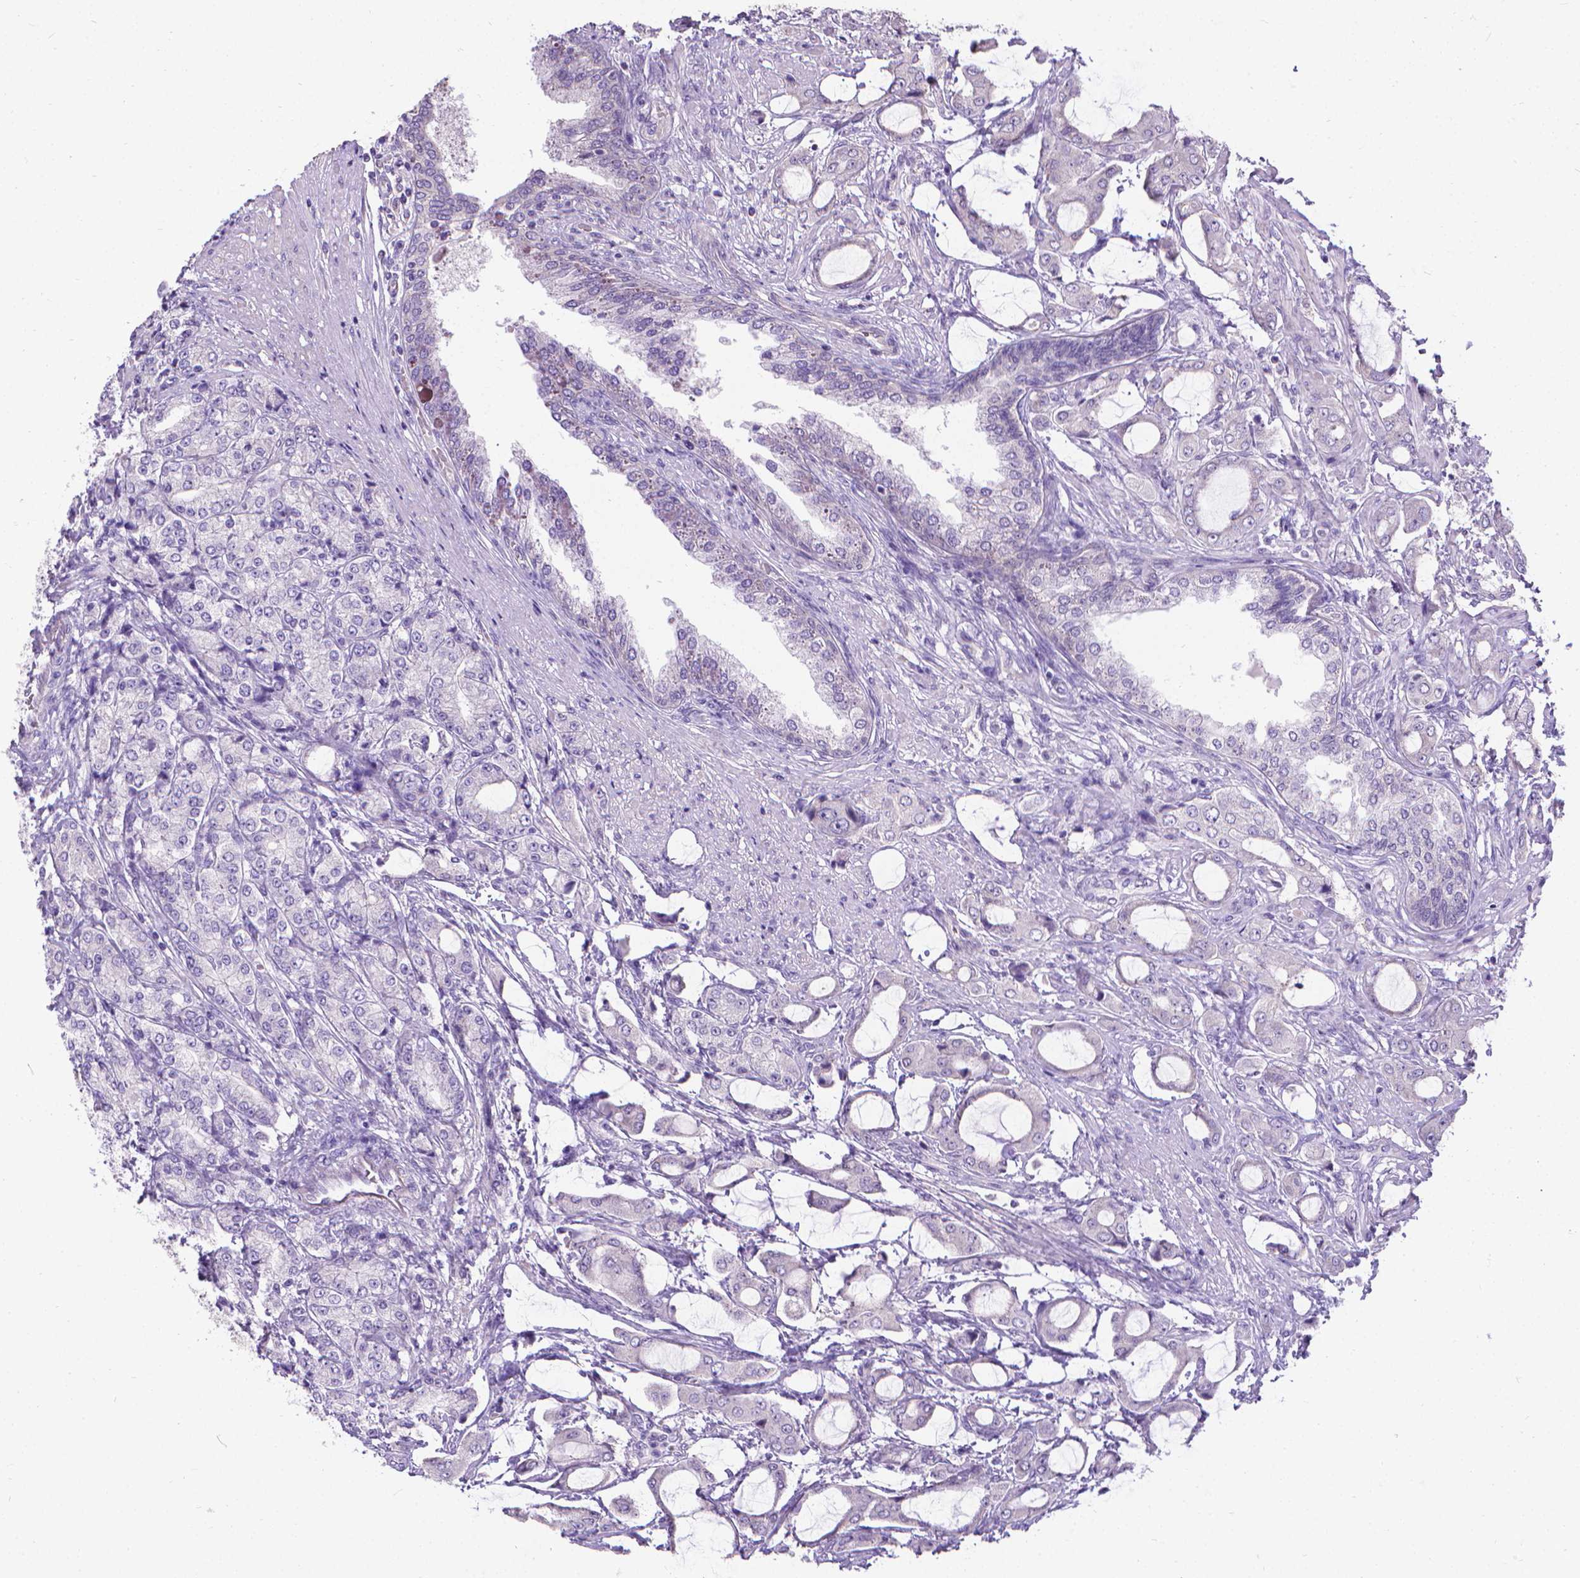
{"staining": {"intensity": "negative", "quantity": "none", "location": "none"}, "tissue": "prostate cancer", "cell_type": "Tumor cells", "image_type": "cancer", "snomed": [{"axis": "morphology", "description": "Adenocarcinoma, NOS"}, {"axis": "topography", "description": "Prostate"}], "caption": "Image shows no protein expression in tumor cells of prostate adenocarcinoma tissue.", "gene": "CFAP299", "patient": {"sex": "male", "age": 63}}